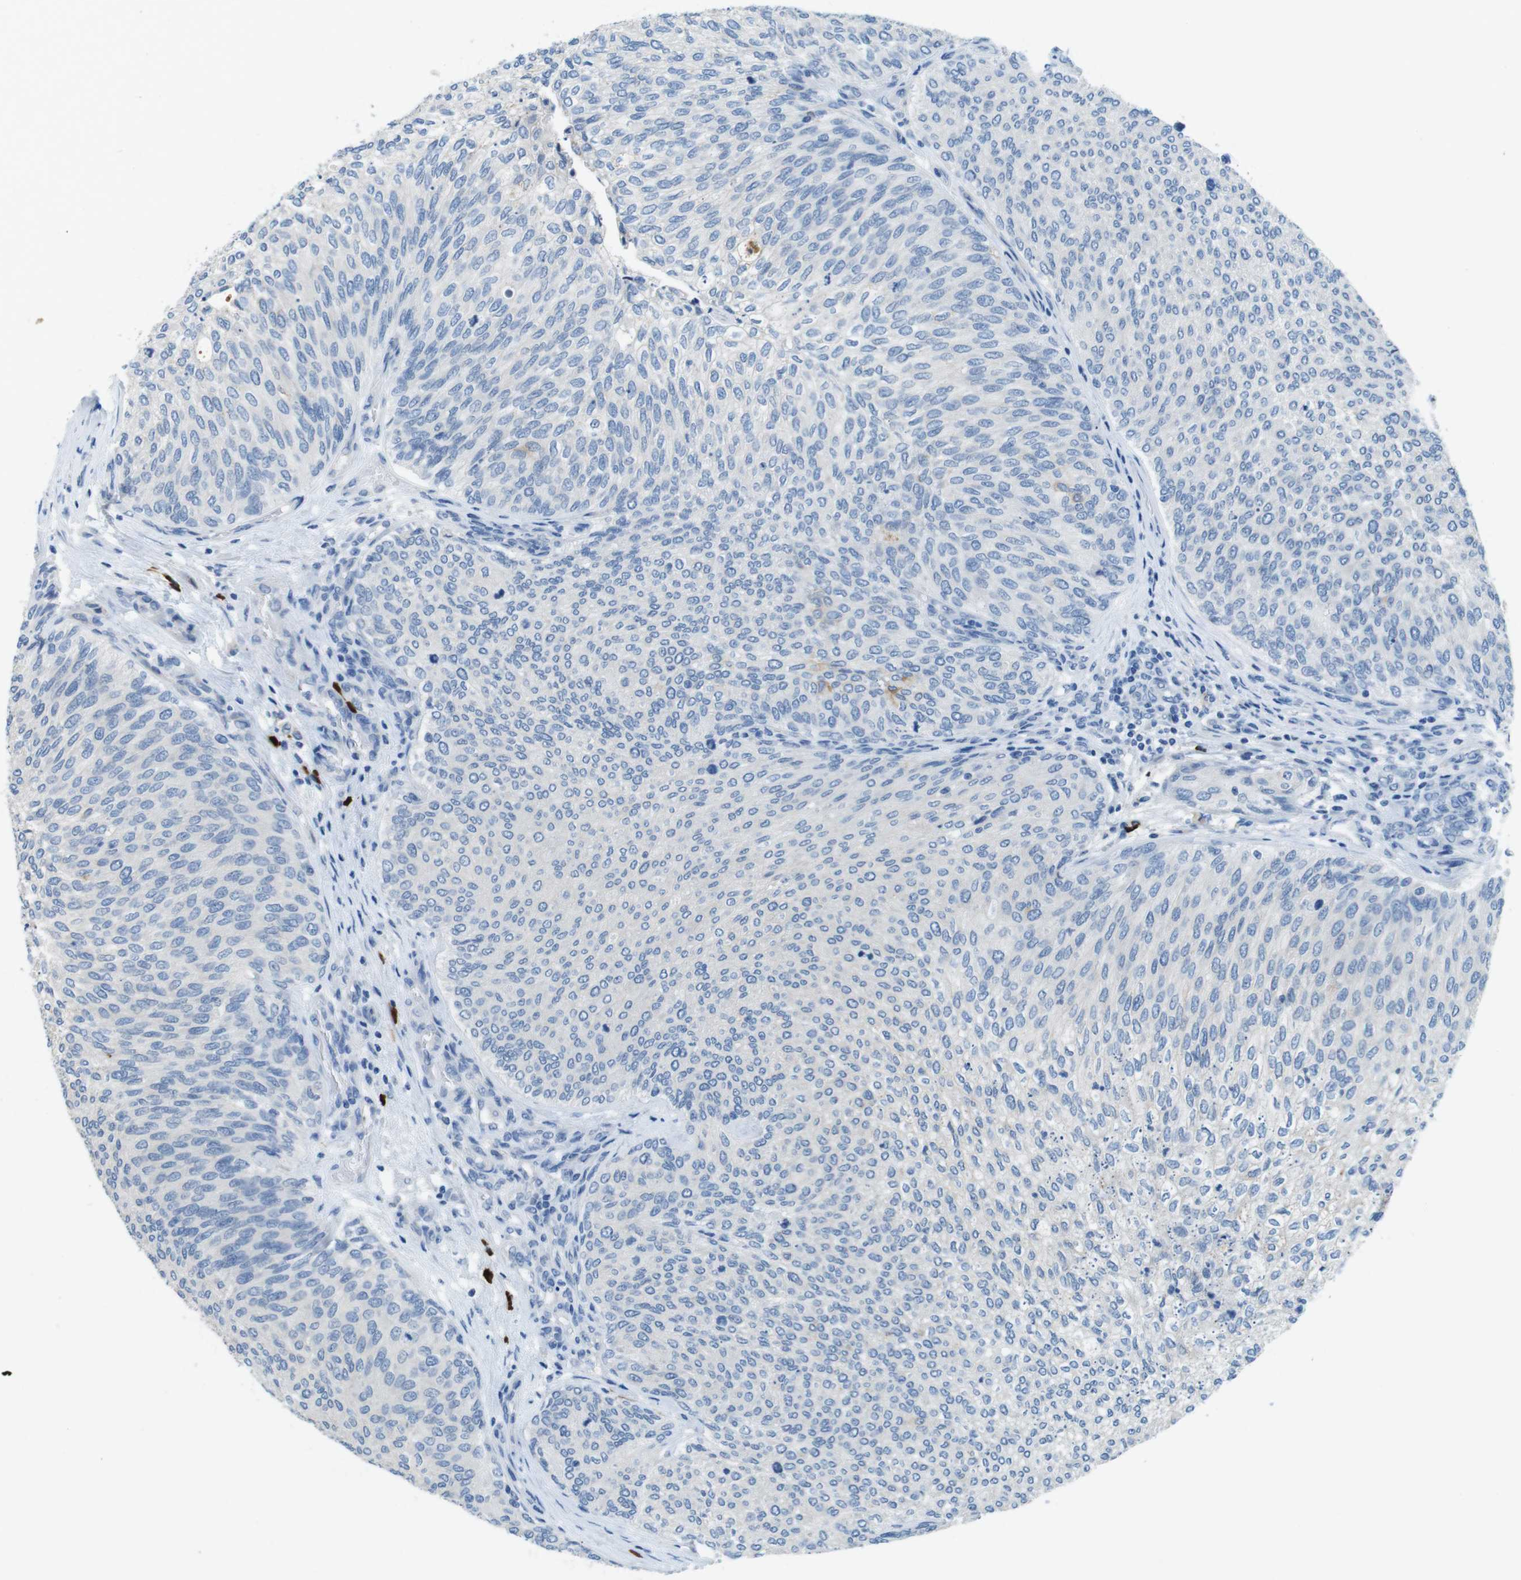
{"staining": {"intensity": "negative", "quantity": "none", "location": "none"}, "tissue": "urothelial cancer", "cell_type": "Tumor cells", "image_type": "cancer", "snomed": [{"axis": "morphology", "description": "Urothelial carcinoma, Low grade"}, {"axis": "topography", "description": "Urinary bladder"}], "caption": "The photomicrograph displays no significant positivity in tumor cells of low-grade urothelial carcinoma. (DAB IHC visualized using brightfield microscopy, high magnification).", "gene": "SLC35A3", "patient": {"sex": "female", "age": 79}}